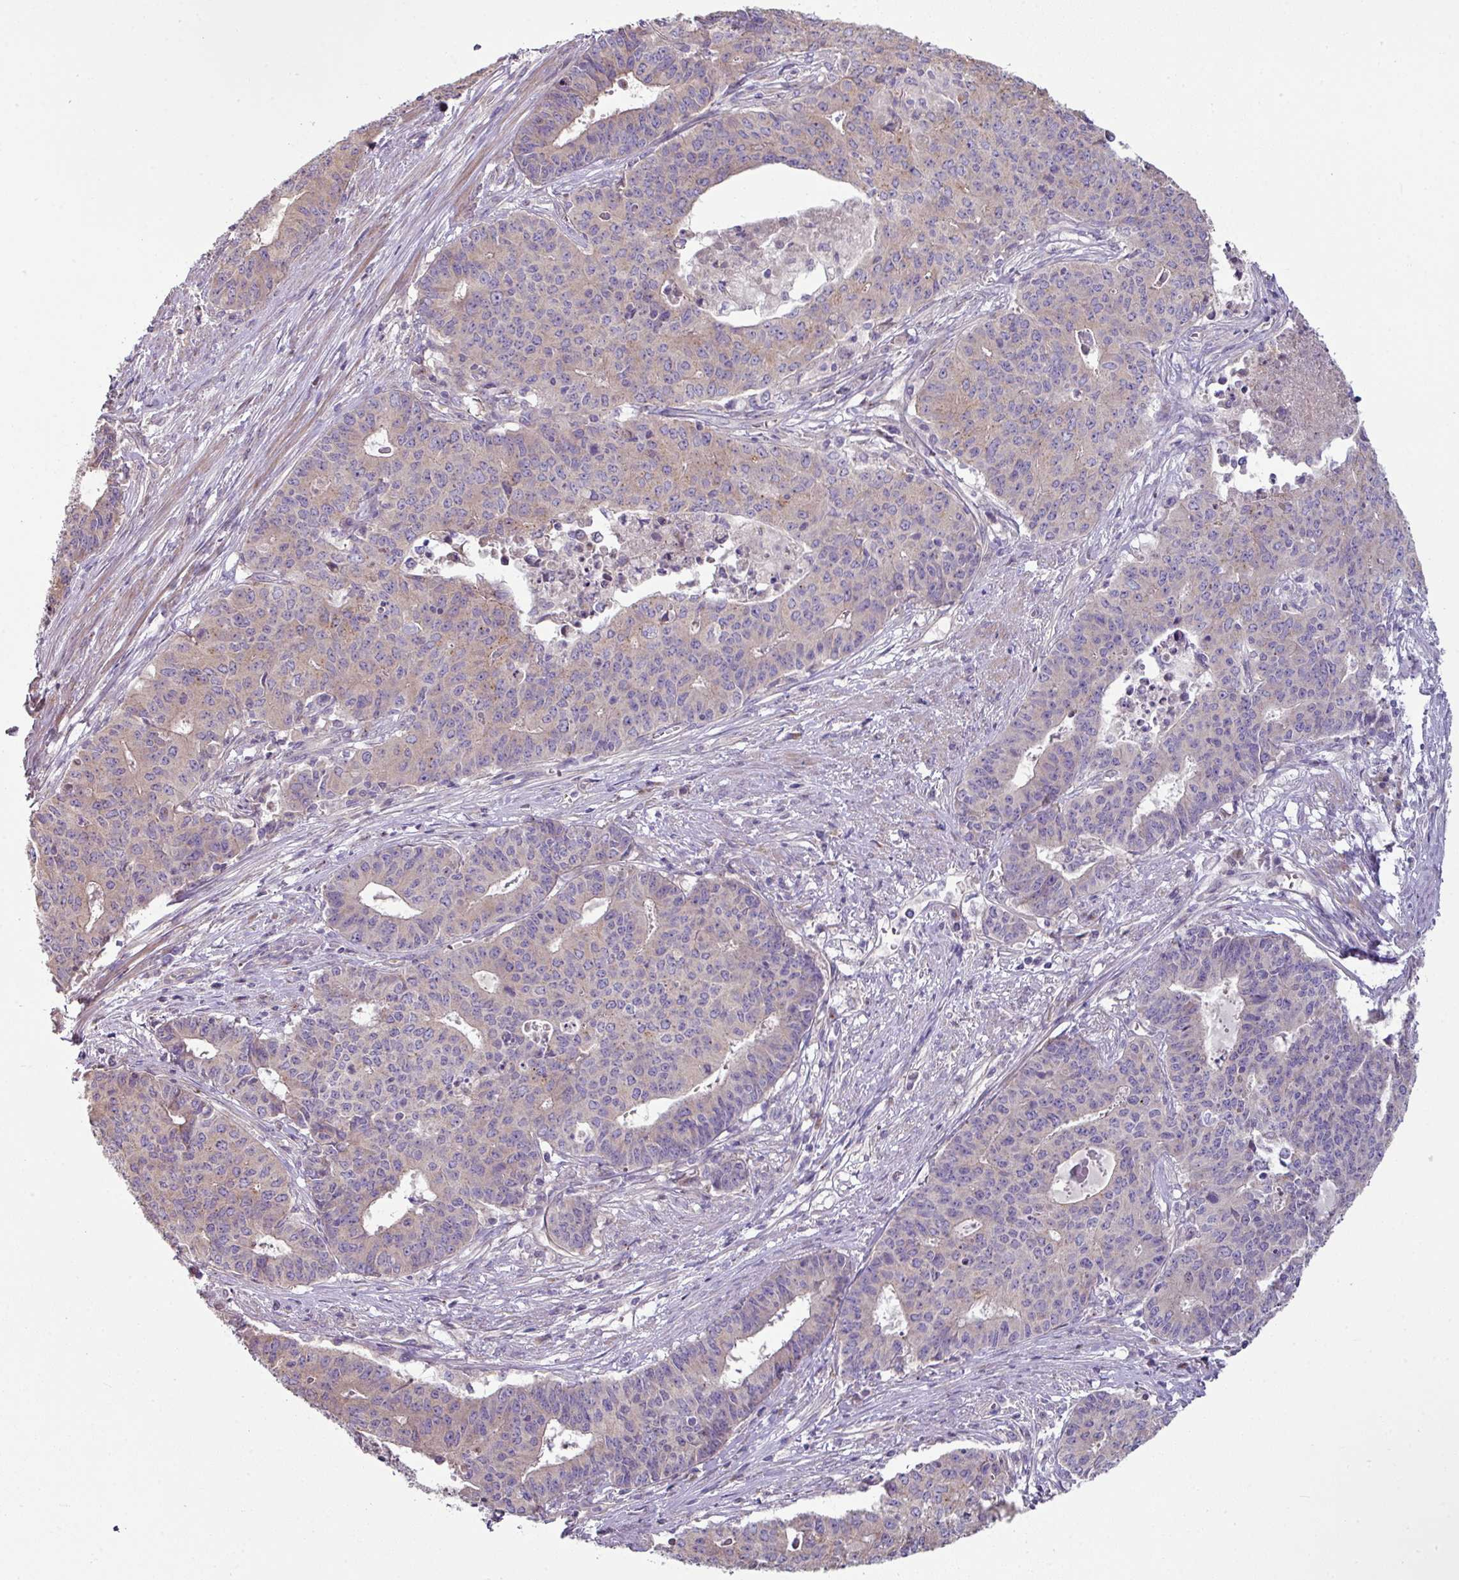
{"staining": {"intensity": "weak", "quantity": "<25%", "location": "cytoplasmic/membranous"}, "tissue": "endometrial cancer", "cell_type": "Tumor cells", "image_type": "cancer", "snomed": [{"axis": "morphology", "description": "Adenocarcinoma, NOS"}, {"axis": "topography", "description": "Endometrium"}], "caption": "Tumor cells show no significant positivity in adenocarcinoma (endometrial). The staining is performed using DAB brown chromogen with nuclei counter-stained in using hematoxylin.", "gene": "LRRC9", "patient": {"sex": "female", "age": 59}}